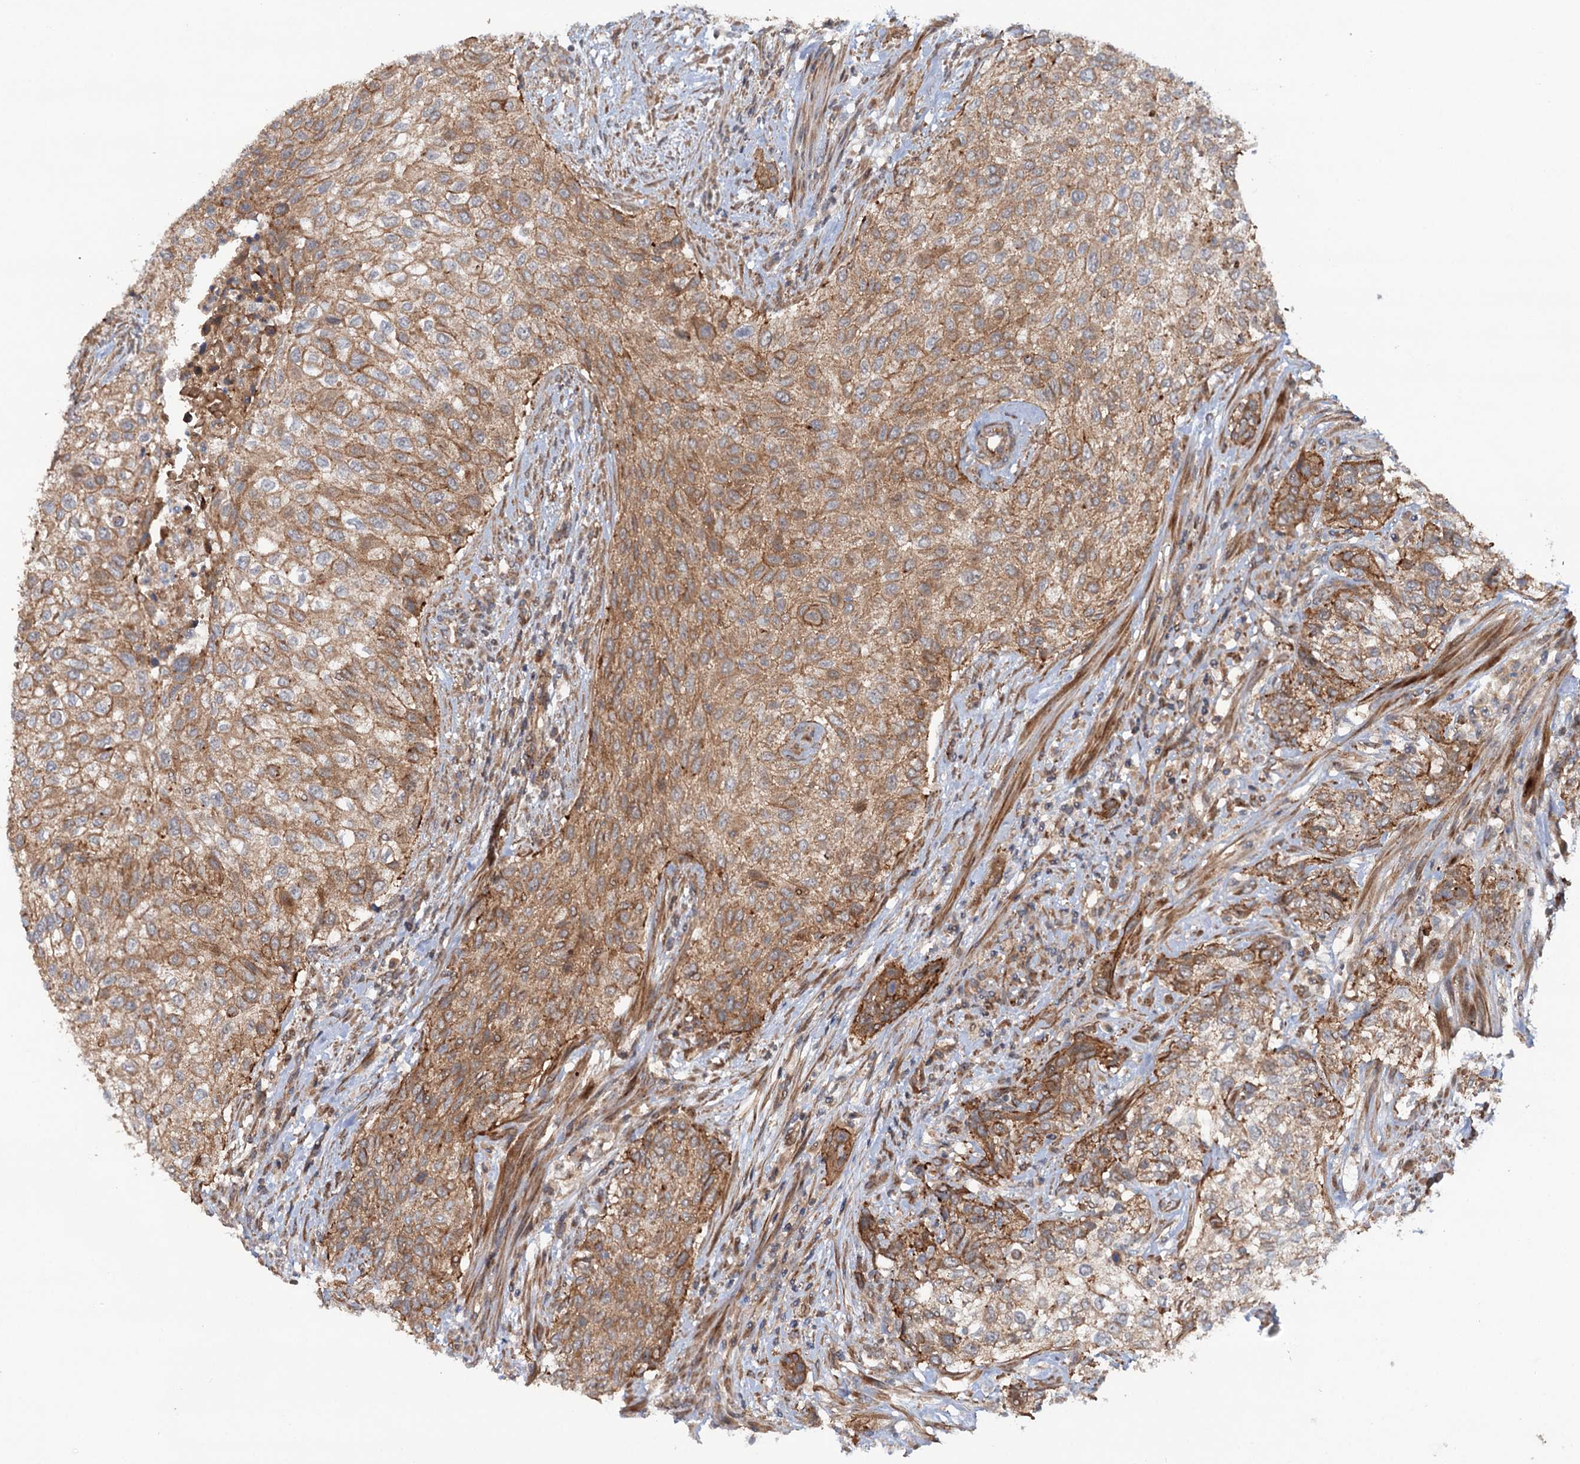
{"staining": {"intensity": "moderate", "quantity": "25%-75%", "location": "cytoplasmic/membranous"}, "tissue": "urothelial cancer", "cell_type": "Tumor cells", "image_type": "cancer", "snomed": [{"axis": "morphology", "description": "Normal tissue, NOS"}, {"axis": "morphology", "description": "Urothelial carcinoma, NOS"}, {"axis": "topography", "description": "Urinary bladder"}, {"axis": "topography", "description": "Peripheral nerve tissue"}], "caption": "Human transitional cell carcinoma stained for a protein (brown) exhibits moderate cytoplasmic/membranous positive positivity in approximately 25%-75% of tumor cells.", "gene": "ADGRG4", "patient": {"sex": "male", "age": 35}}